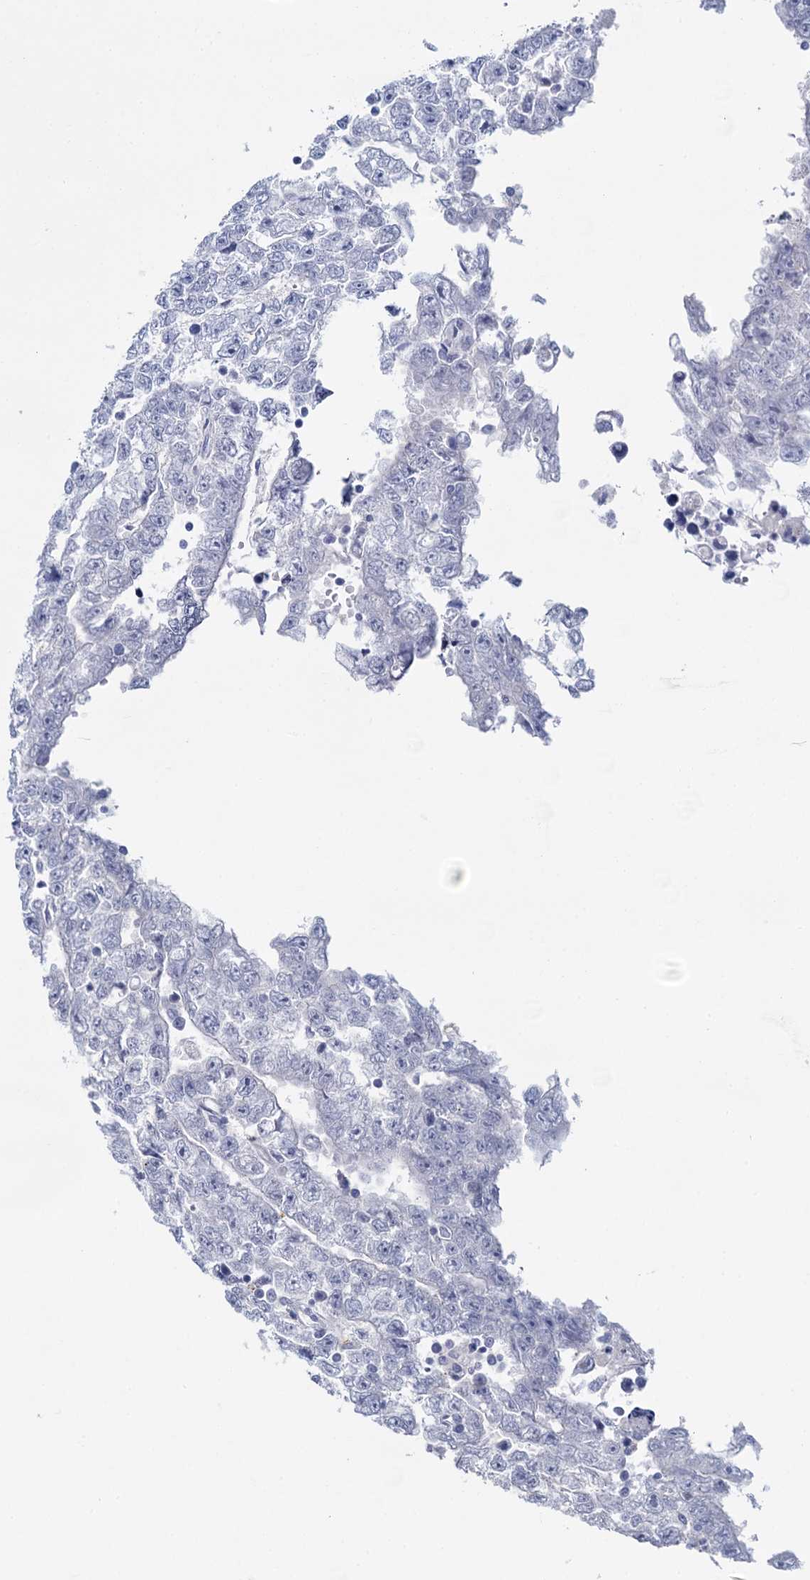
{"staining": {"intensity": "negative", "quantity": "none", "location": "none"}, "tissue": "testis cancer", "cell_type": "Tumor cells", "image_type": "cancer", "snomed": [{"axis": "morphology", "description": "Carcinoma, Embryonal, NOS"}, {"axis": "topography", "description": "Testis"}], "caption": "IHC of testis cancer reveals no positivity in tumor cells.", "gene": "SNCG", "patient": {"sex": "male", "age": 25}}